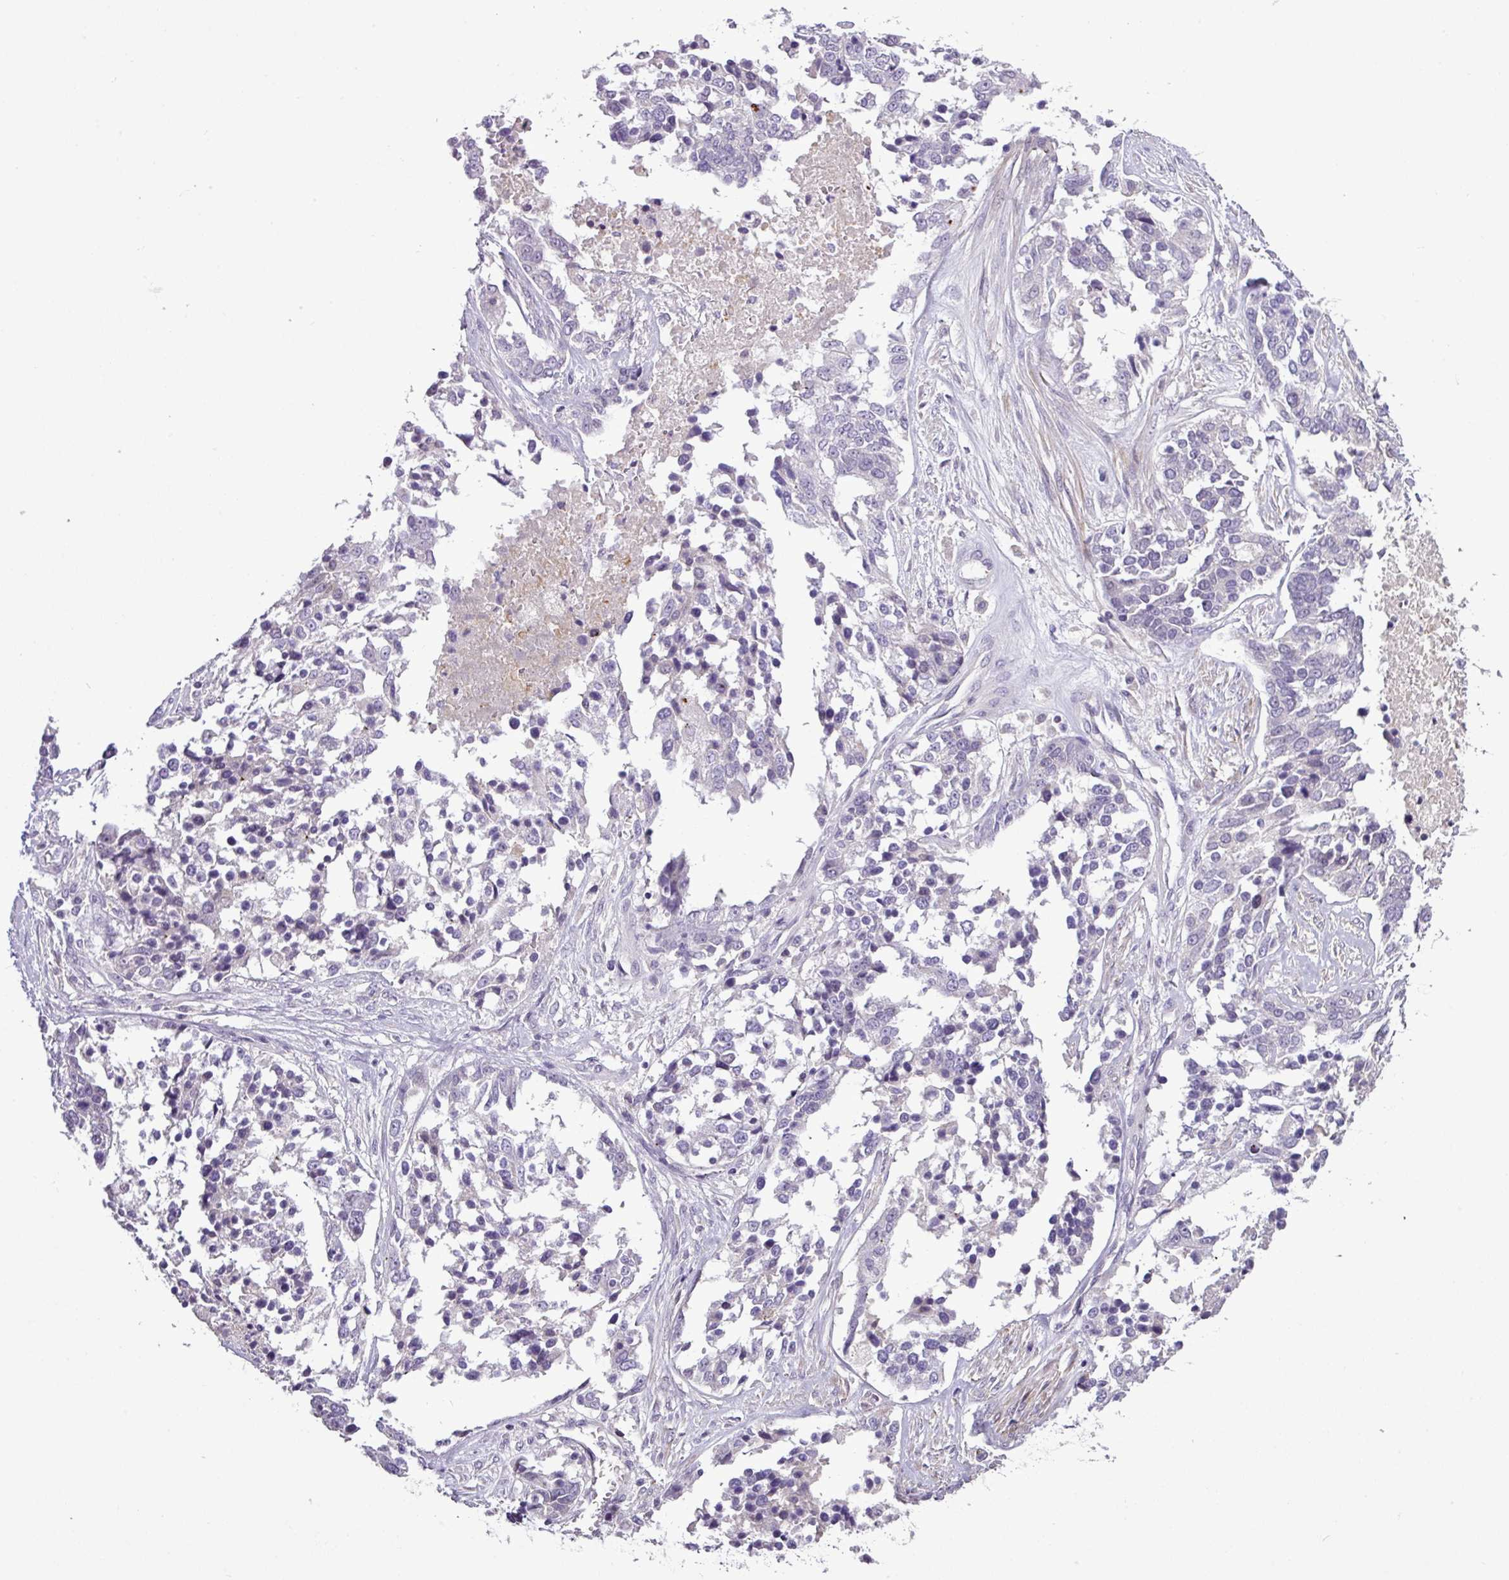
{"staining": {"intensity": "weak", "quantity": "<25%", "location": "nuclear"}, "tissue": "ovarian cancer", "cell_type": "Tumor cells", "image_type": "cancer", "snomed": [{"axis": "morphology", "description": "Cystadenocarcinoma, serous, NOS"}, {"axis": "topography", "description": "Ovary"}], "caption": "There is no significant staining in tumor cells of serous cystadenocarcinoma (ovarian). (Stains: DAB IHC with hematoxylin counter stain, Microscopy: brightfield microscopy at high magnification).", "gene": "DNAJB13", "patient": {"sex": "female", "age": 44}}